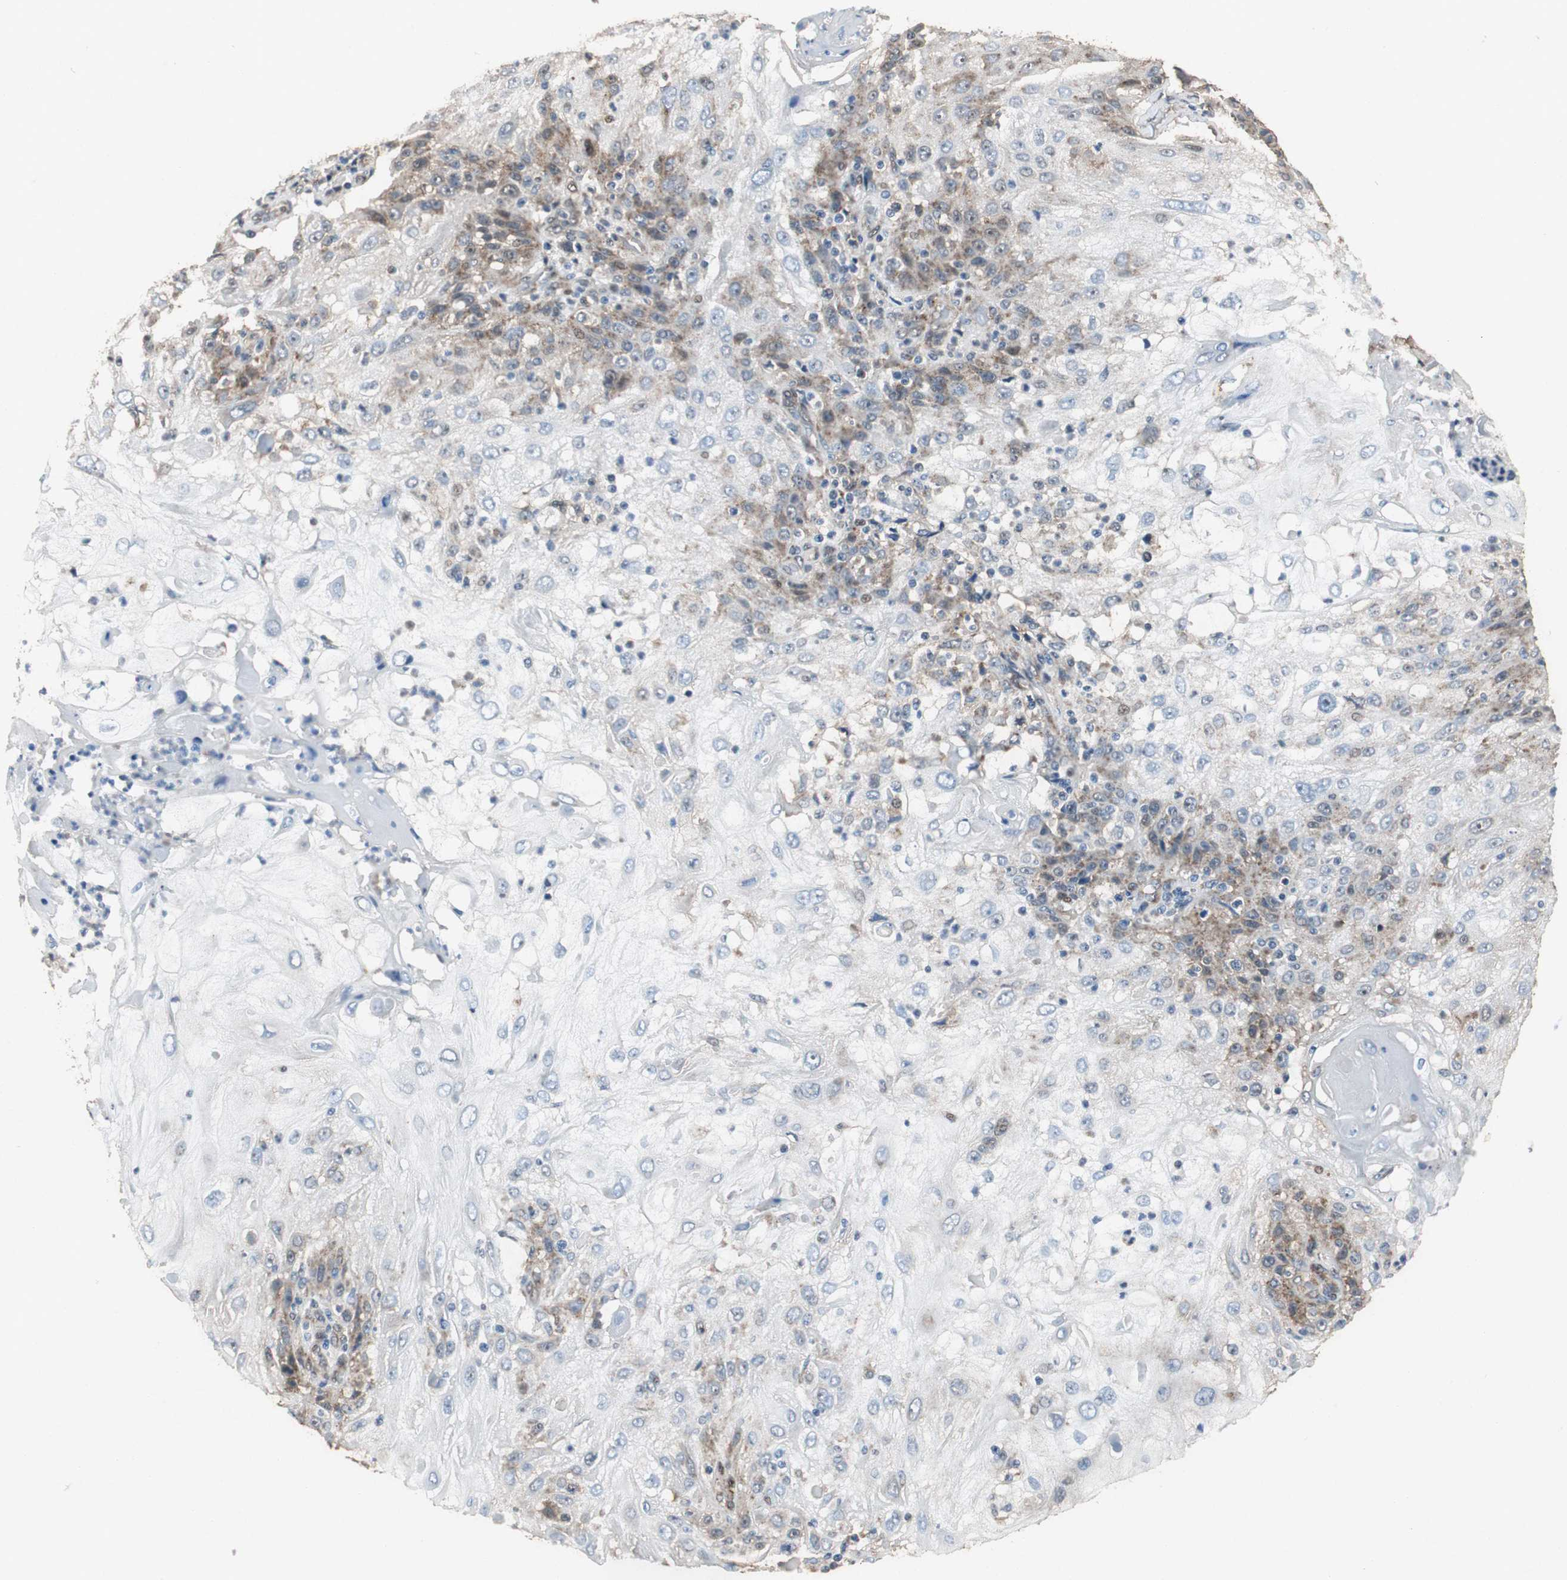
{"staining": {"intensity": "moderate", "quantity": "<25%", "location": "cytoplasmic/membranous"}, "tissue": "skin cancer", "cell_type": "Tumor cells", "image_type": "cancer", "snomed": [{"axis": "morphology", "description": "Normal tissue, NOS"}, {"axis": "morphology", "description": "Squamous cell carcinoma, NOS"}, {"axis": "topography", "description": "Skin"}], "caption": "Skin squamous cell carcinoma tissue demonstrates moderate cytoplasmic/membranous staining in approximately <25% of tumor cells (brown staining indicates protein expression, while blue staining denotes nuclei).", "gene": "RPL35", "patient": {"sex": "female", "age": 83}}